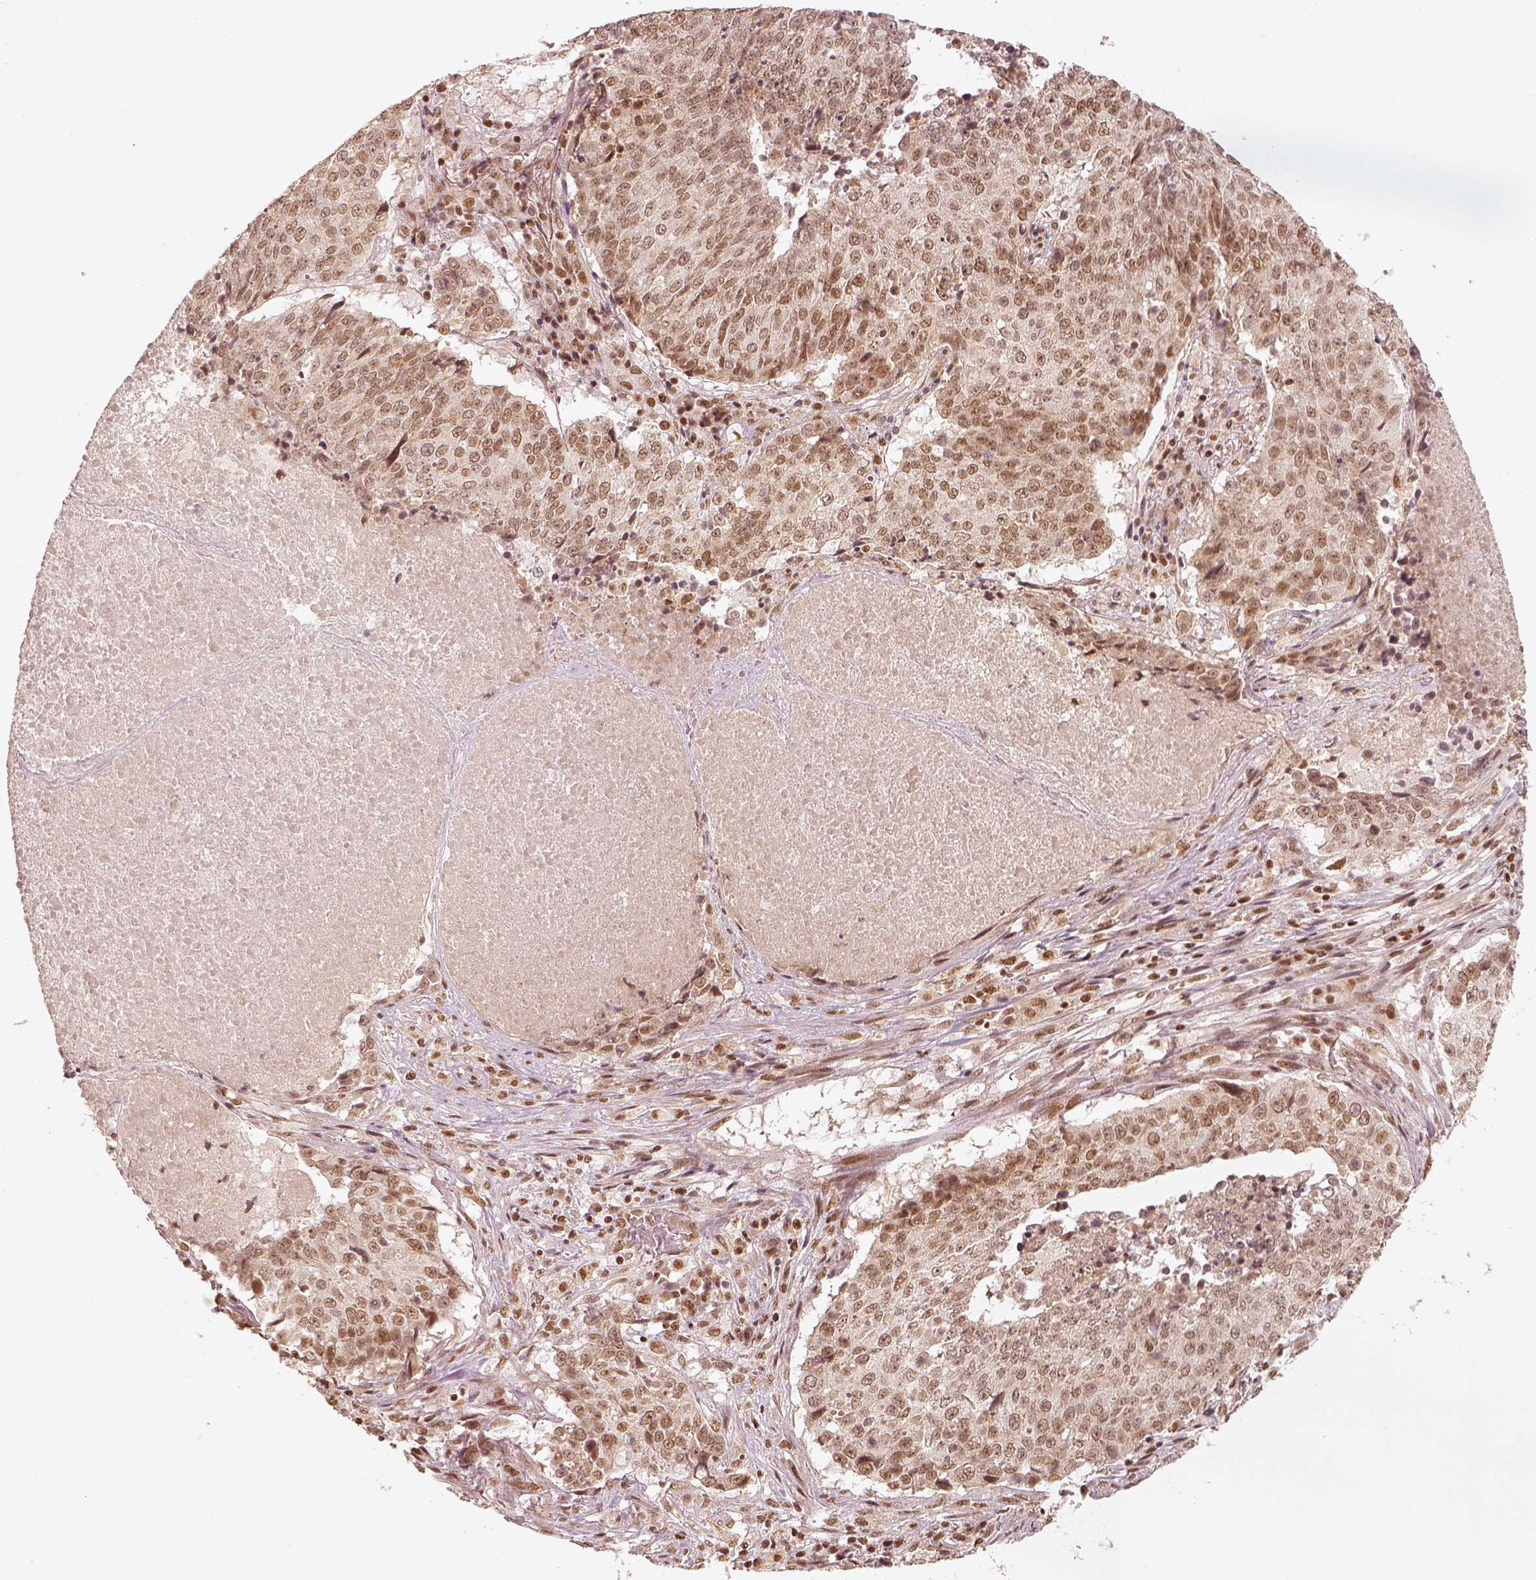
{"staining": {"intensity": "weak", "quantity": ">75%", "location": "nuclear"}, "tissue": "lung cancer", "cell_type": "Tumor cells", "image_type": "cancer", "snomed": [{"axis": "morphology", "description": "Normal tissue, NOS"}, {"axis": "morphology", "description": "Squamous cell carcinoma, NOS"}, {"axis": "topography", "description": "Bronchus"}, {"axis": "topography", "description": "Lung"}], "caption": "Immunohistochemical staining of lung cancer demonstrates low levels of weak nuclear expression in about >75% of tumor cells.", "gene": "GMEB2", "patient": {"sex": "male", "age": 64}}